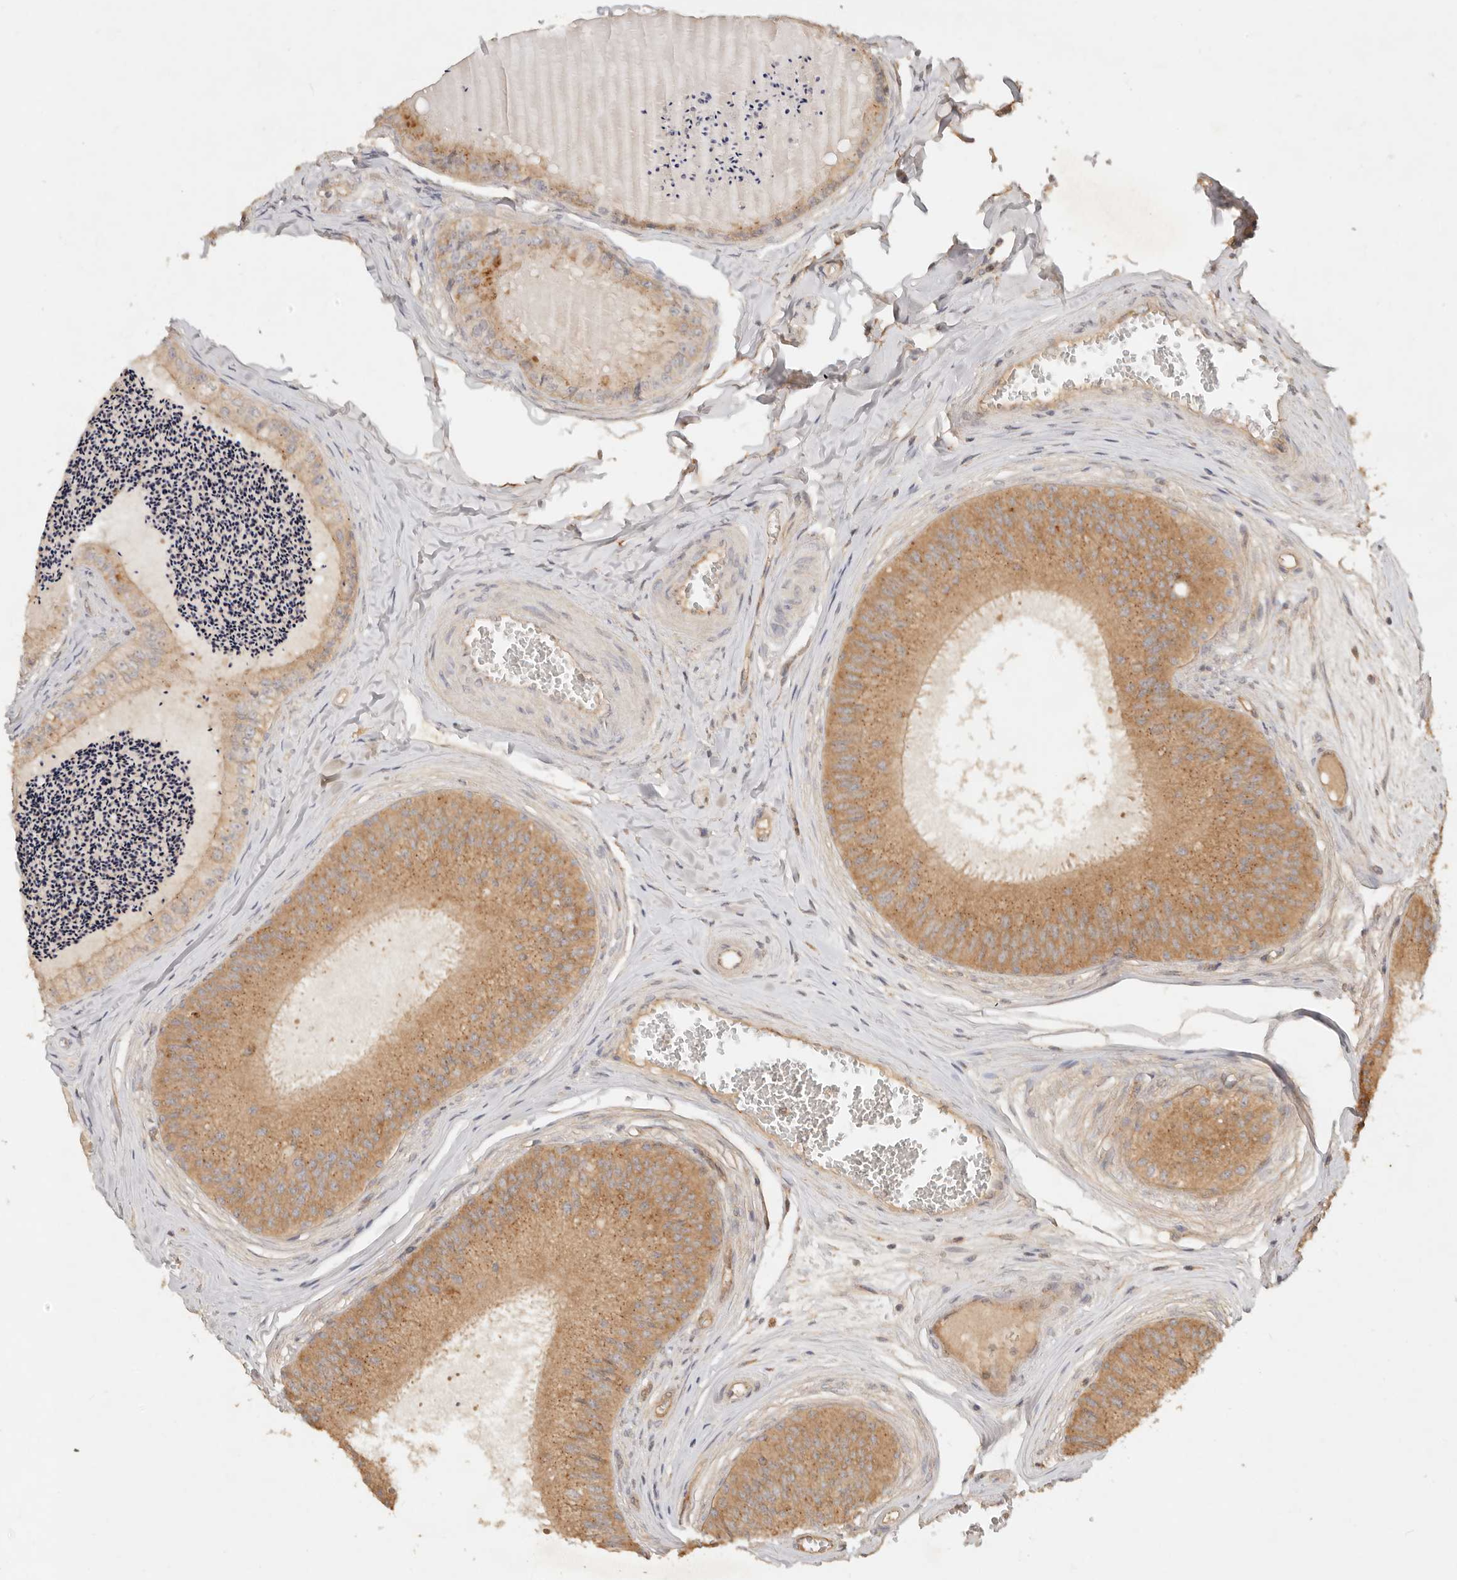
{"staining": {"intensity": "moderate", "quantity": ">75%", "location": "cytoplasmic/membranous"}, "tissue": "epididymis", "cell_type": "Glandular cells", "image_type": "normal", "snomed": [{"axis": "morphology", "description": "Normal tissue, NOS"}, {"axis": "topography", "description": "Epididymis"}], "caption": "Normal epididymis exhibits moderate cytoplasmic/membranous expression in about >75% of glandular cells.", "gene": "HECTD3", "patient": {"sex": "male", "age": 31}}